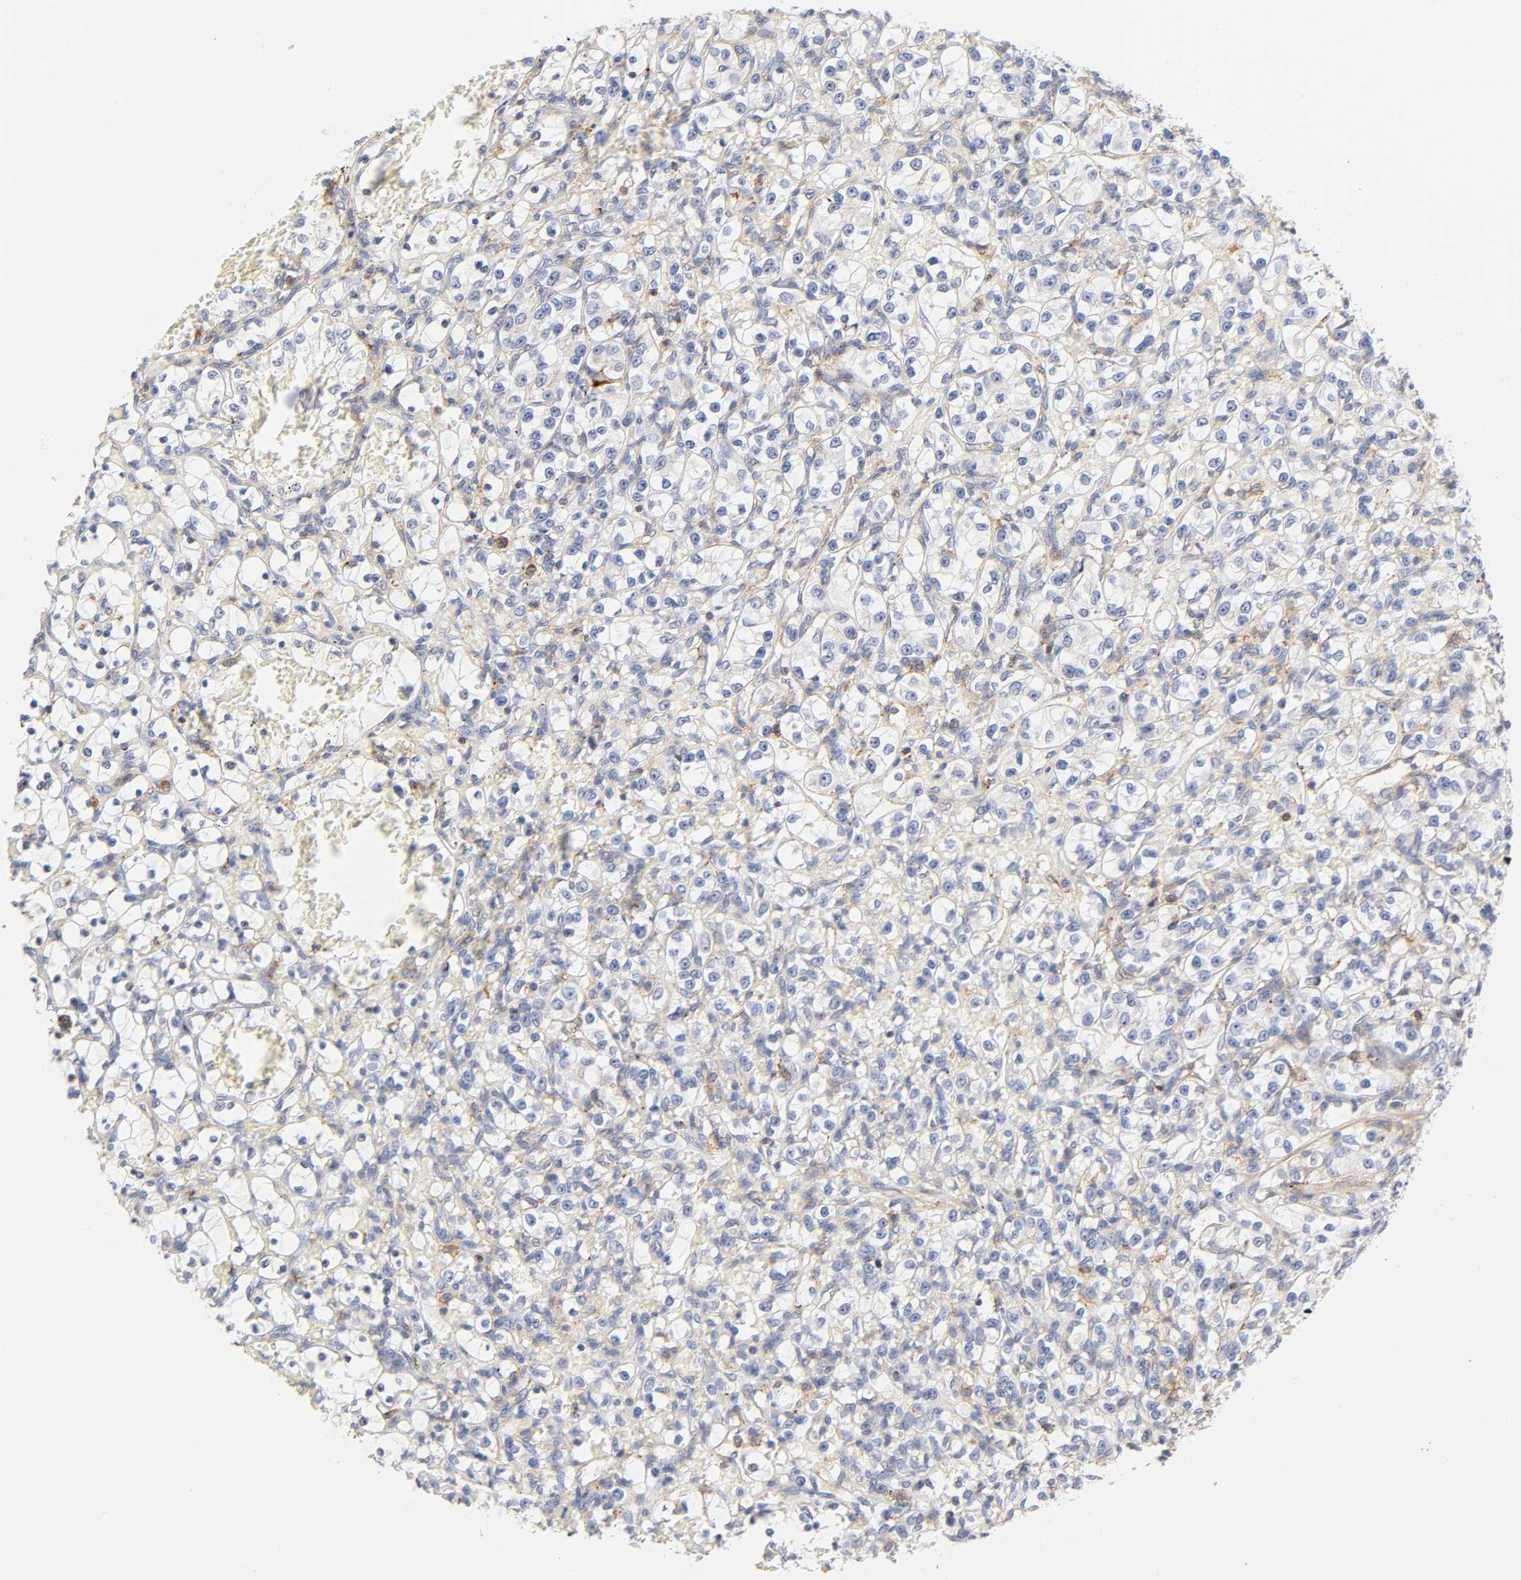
{"staining": {"intensity": "weak", "quantity": "<25%", "location": "cytoplasmic/membranous"}, "tissue": "renal cancer", "cell_type": "Tumor cells", "image_type": "cancer", "snomed": [{"axis": "morphology", "description": "Adenocarcinoma, NOS"}, {"axis": "topography", "description": "Kidney"}], "caption": "A photomicrograph of renal cancer stained for a protein displays no brown staining in tumor cells. The staining is performed using DAB brown chromogen with nuclei counter-stained in using hematoxylin.", "gene": "ANXA7", "patient": {"sex": "female", "age": 69}}